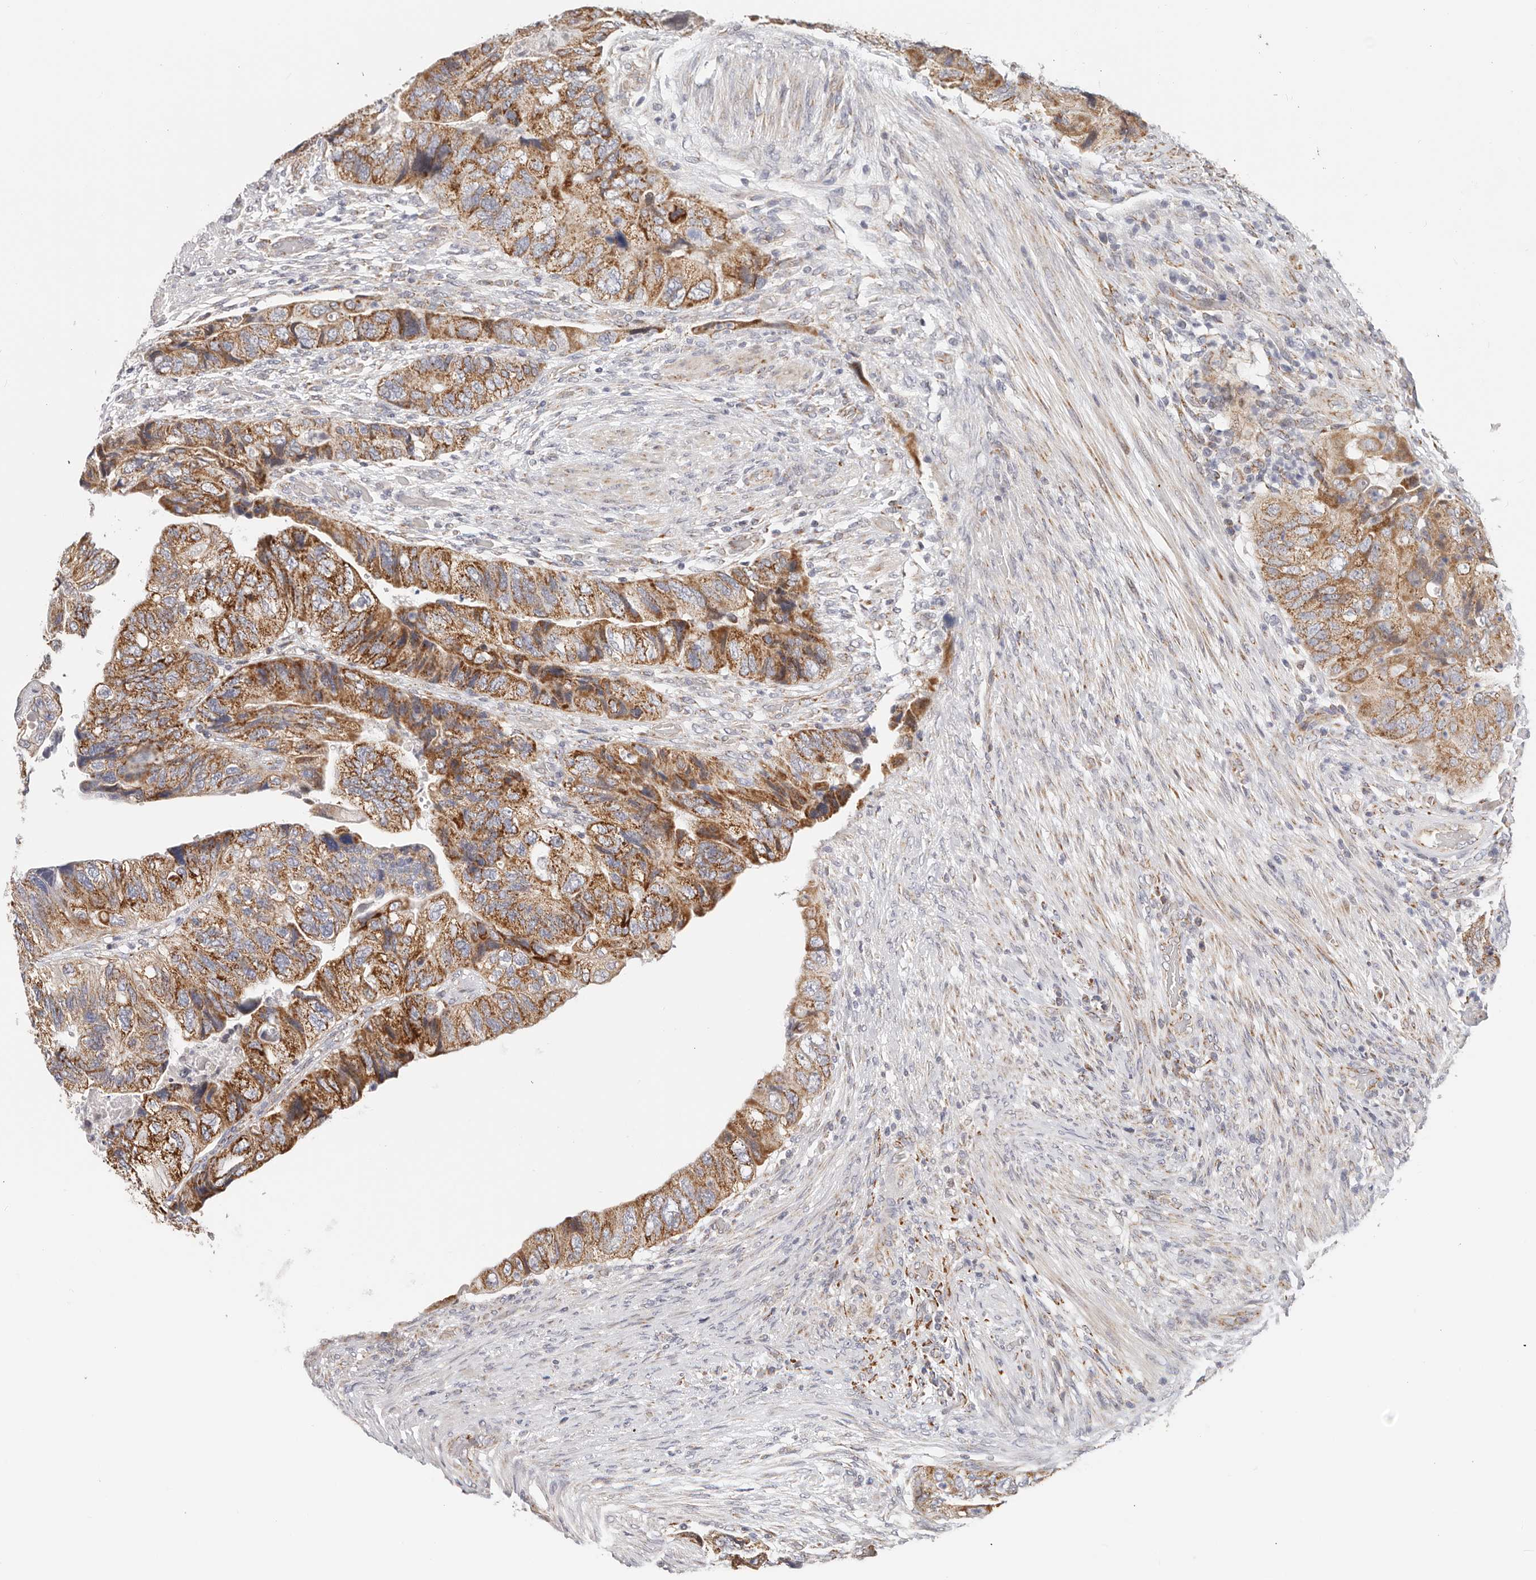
{"staining": {"intensity": "strong", "quantity": "25%-75%", "location": "cytoplasmic/membranous"}, "tissue": "colorectal cancer", "cell_type": "Tumor cells", "image_type": "cancer", "snomed": [{"axis": "morphology", "description": "Adenocarcinoma, NOS"}, {"axis": "topography", "description": "Rectum"}], "caption": "An image of colorectal cancer (adenocarcinoma) stained for a protein reveals strong cytoplasmic/membranous brown staining in tumor cells. Using DAB (3,3'-diaminobenzidine) (brown) and hematoxylin (blue) stains, captured at high magnification using brightfield microscopy.", "gene": "AFDN", "patient": {"sex": "male", "age": 63}}